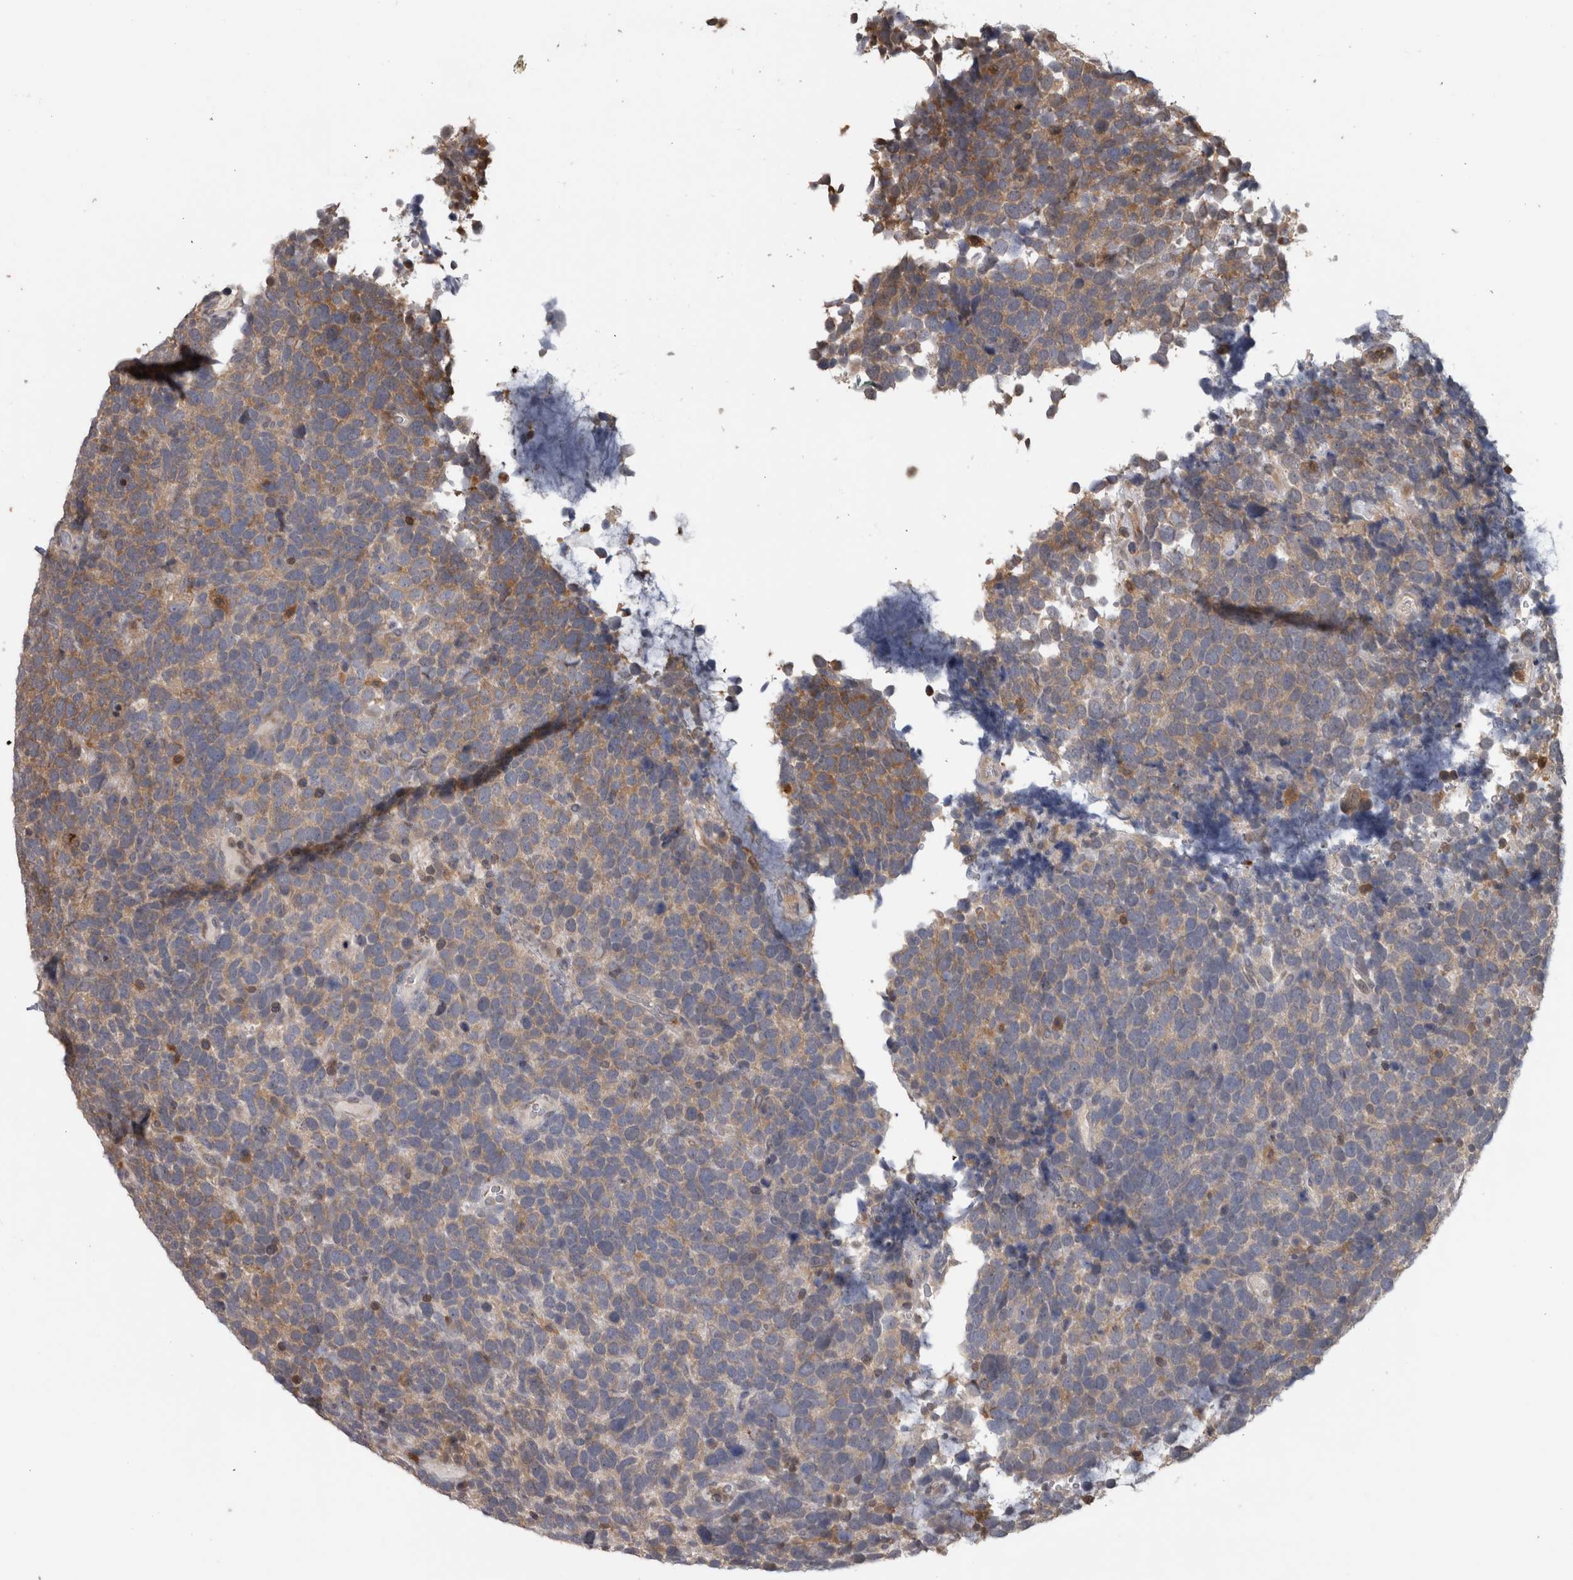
{"staining": {"intensity": "moderate", "quantity": "<25%", "location": "cytoplasmic/membranous"}, "tissue": "urothelial cancer", "cell_type": "Tumor cells", "image_type": "cancer", "snomed": [{"axis": "morphology", "description": "Urothelial carcinoma, High grade"}, {"axis": "topography", "description": "Urinary bladder"}], "caption": "A high-resolution image shows immunohistochemistry staining of high-grade urothelial carcinoma, which exhibits moderate cytoplasmic/membranous expression in about <25% of tumor cells.", "gene": "USH1G", "patient": {"sex": "female", "age": 82}}